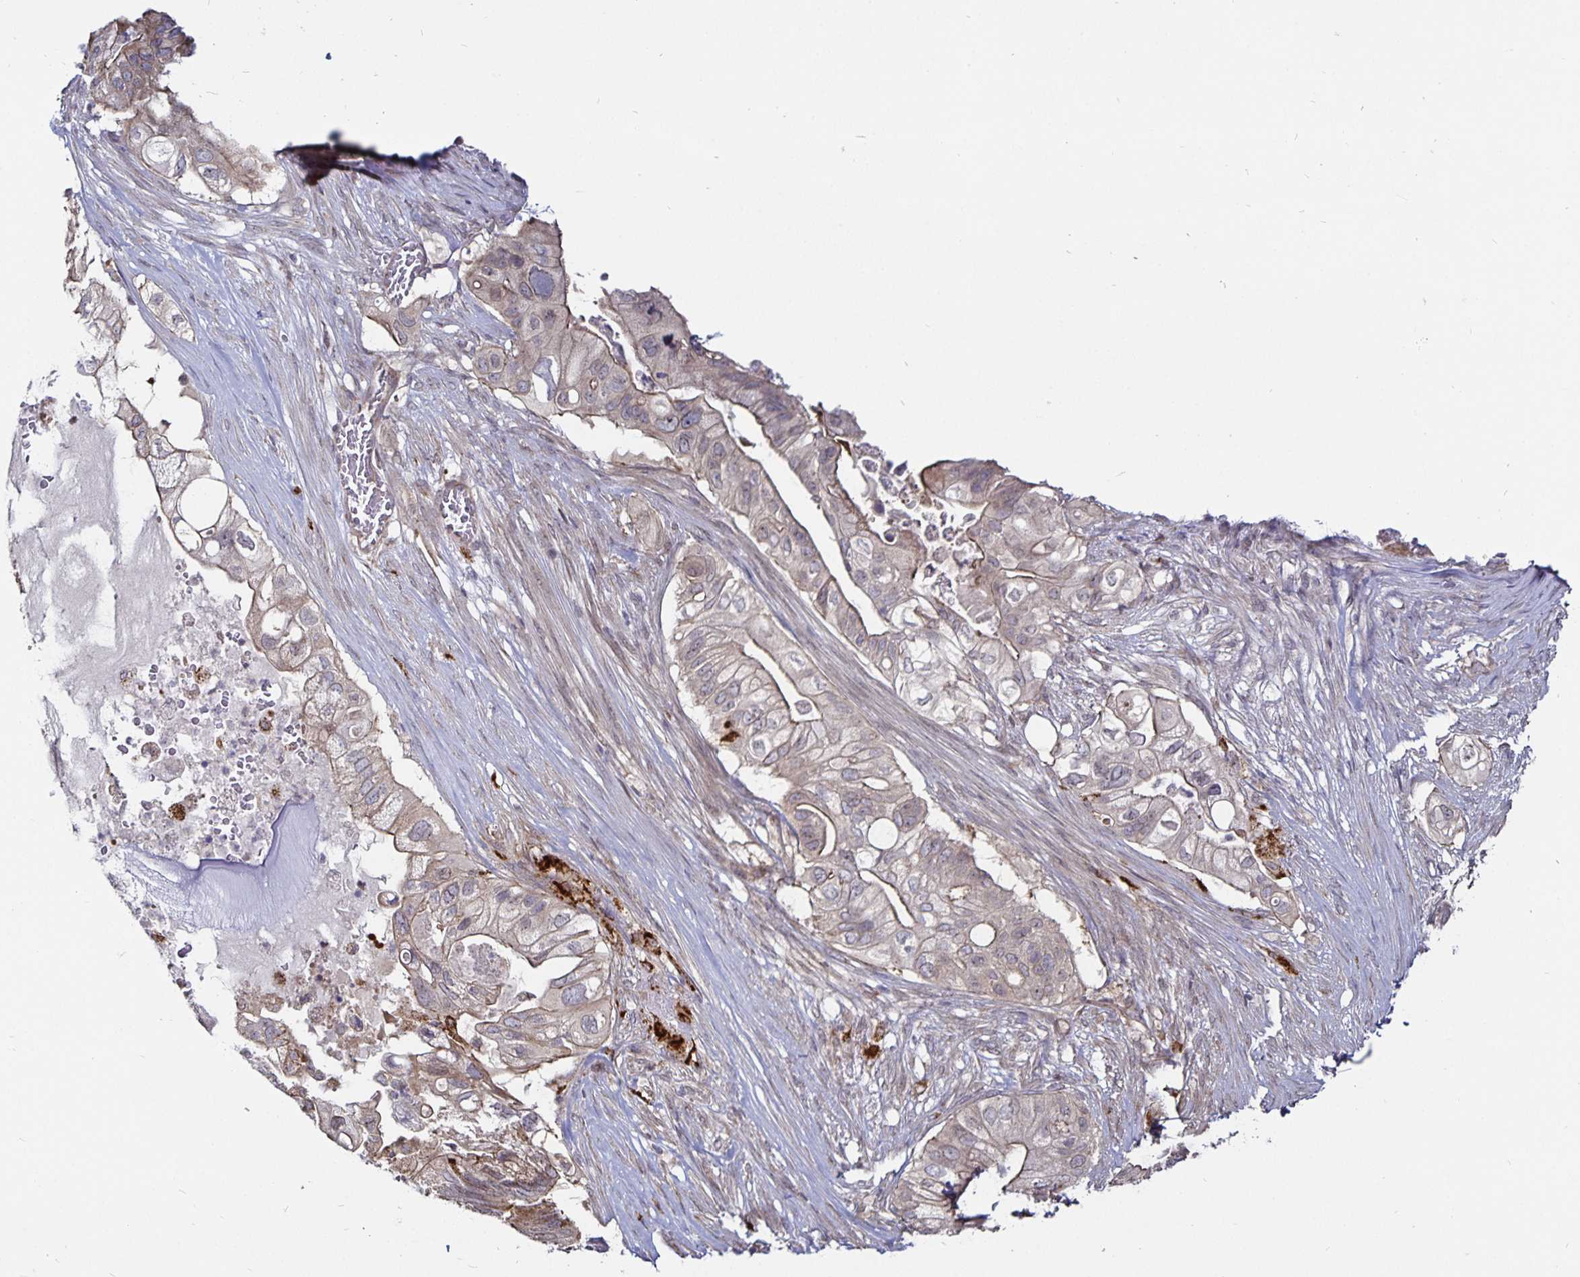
{"staining": {"intensity": "weak", "quantity": "<25%", "location": "cytoplasmic/membranous"}, "tissue": "pancreatic cancer", "cell_type": "Tumor cells", "image_type": "cancer", "snomed": [{"axis": "morphology", "description": "Adenocarcinoma, NOS"}, {"axis": "topography", "description": "Pancreas"}], "caption": "An immunohistochemistry (IHC) image of pancreatic adenocarcinoma is shown. There is no staining in tumor cells of pancreatic adenocarcinoma. (DAB (3,3'-diaminobenzidine) IHC, high magnification).", "gene": "CYP27A1", "patient": {"sex": "female", "age": 72}}